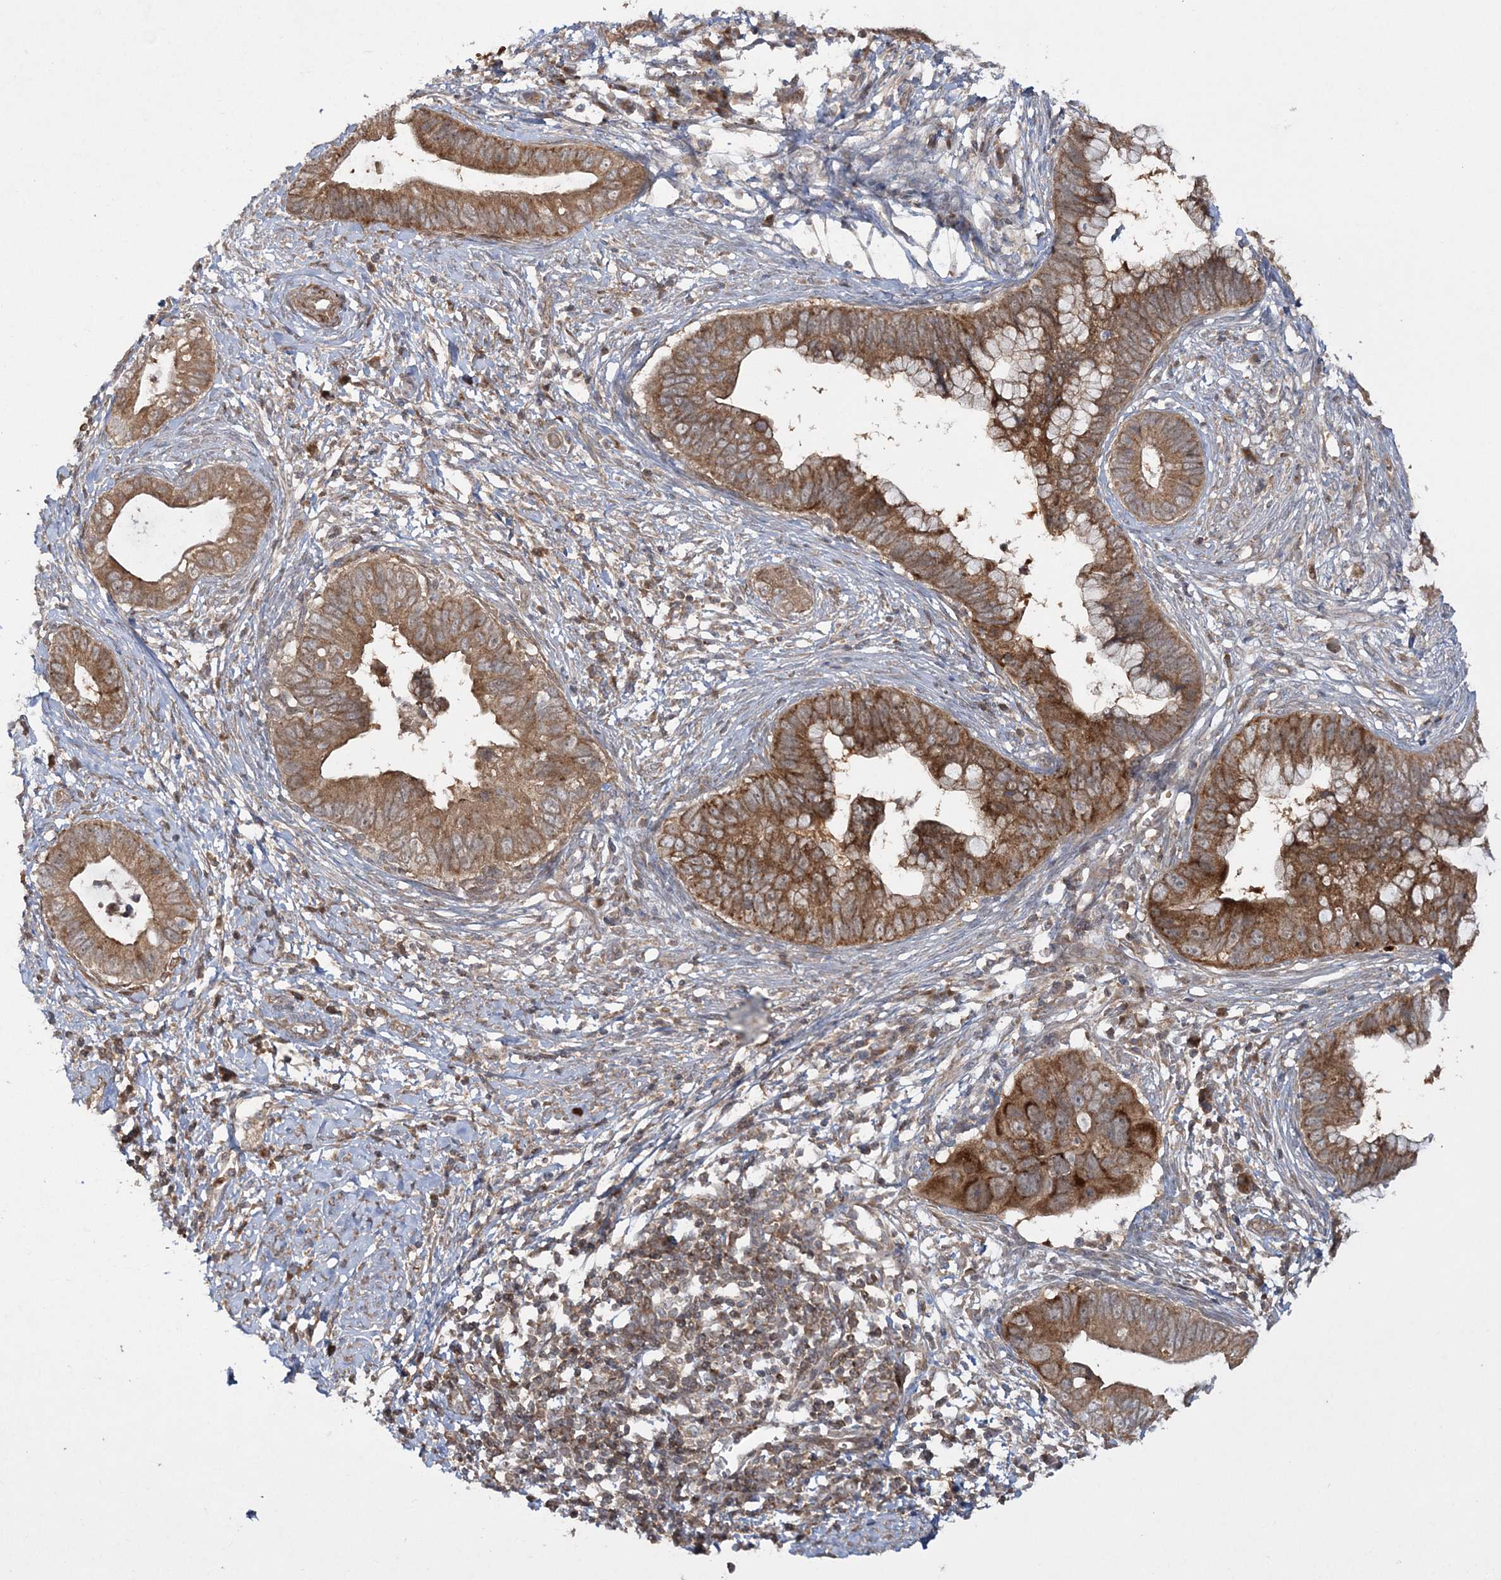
{"staining": {"intensity": "strong", "quantity": ">75%", "location": "cytoplasmic/membranous"}, "tissue": "cervical cancer", "cell_type": "Tumor cells", "image_type": "cancer", "snomed": [{"axis": "morphology", "description": "Adenocarcinoma, NOS"}, {"axis": "topography", "description": "Cervix"}], "caption": "Immunohistochemistry (IHC) of human cervical cancer (adenocarcinoma) exhibits high levels of strong cytoplasmic/membranous positivity in approximately >75% of tumor cells.", "gene": "MOCS2", "patient": {"sex": "female", "age": 44}}